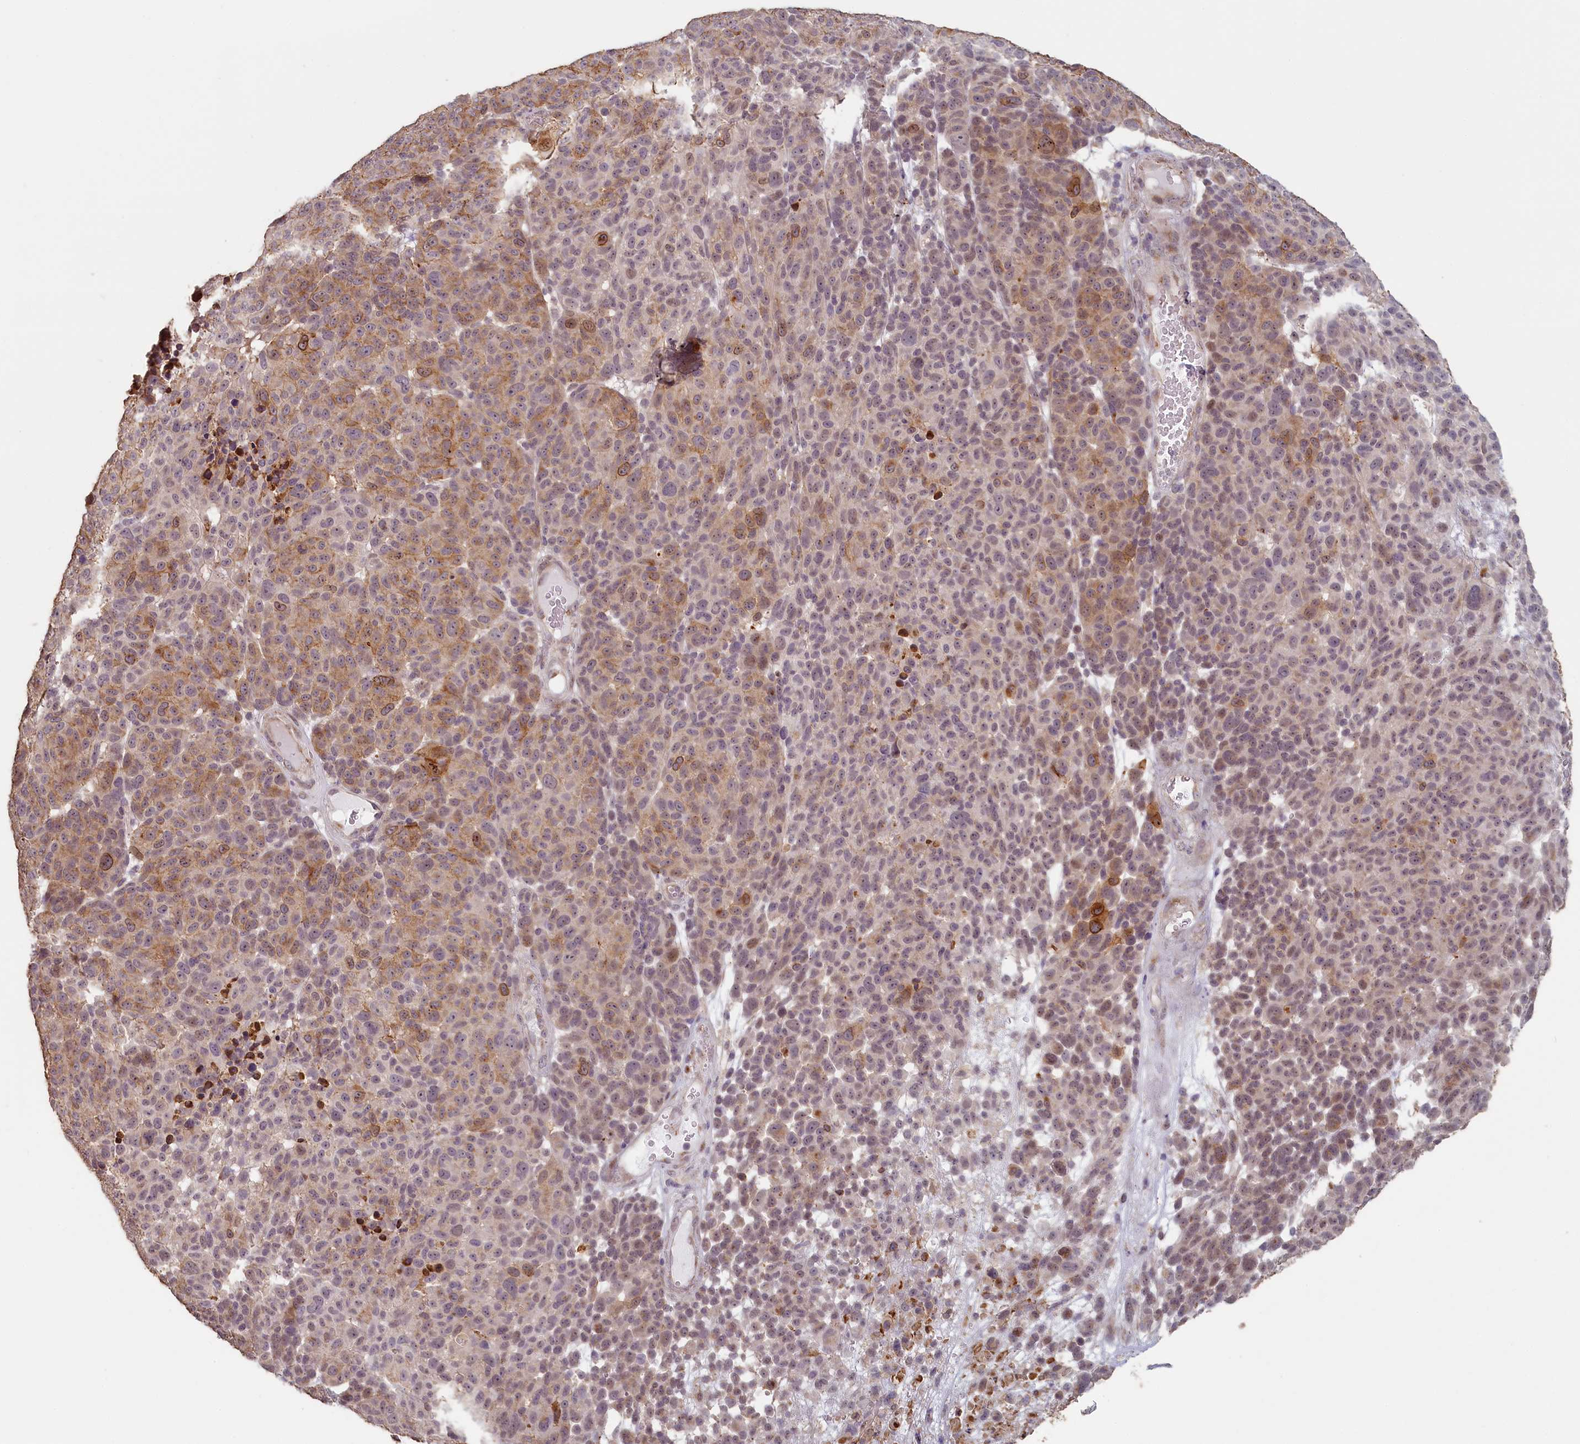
{"staining": {"intensity": "moderate", "quantity": "25%-75%", "location": "cytoplasmic/membranous"}, "tissue": "melanoma", "cell_type": "Tumor cells", "image_type": "cancer", "snomed": [{"axis": "morphology", "description": "Malignant melanoma, NOS"}, {"axis": "topography", "description": "Skin"}], "caption": "Protein expression analysis of human malignant melanoma reveals moderate cytoplasmic/membranous expression in about 25%-75% of tumor cells. (DAB (3,3'-diaminobenzidine) = brown stain, brightfield microscopy at high magnification).", "gene": "STX16", "patient": {"sex": "male", "age": 49}}